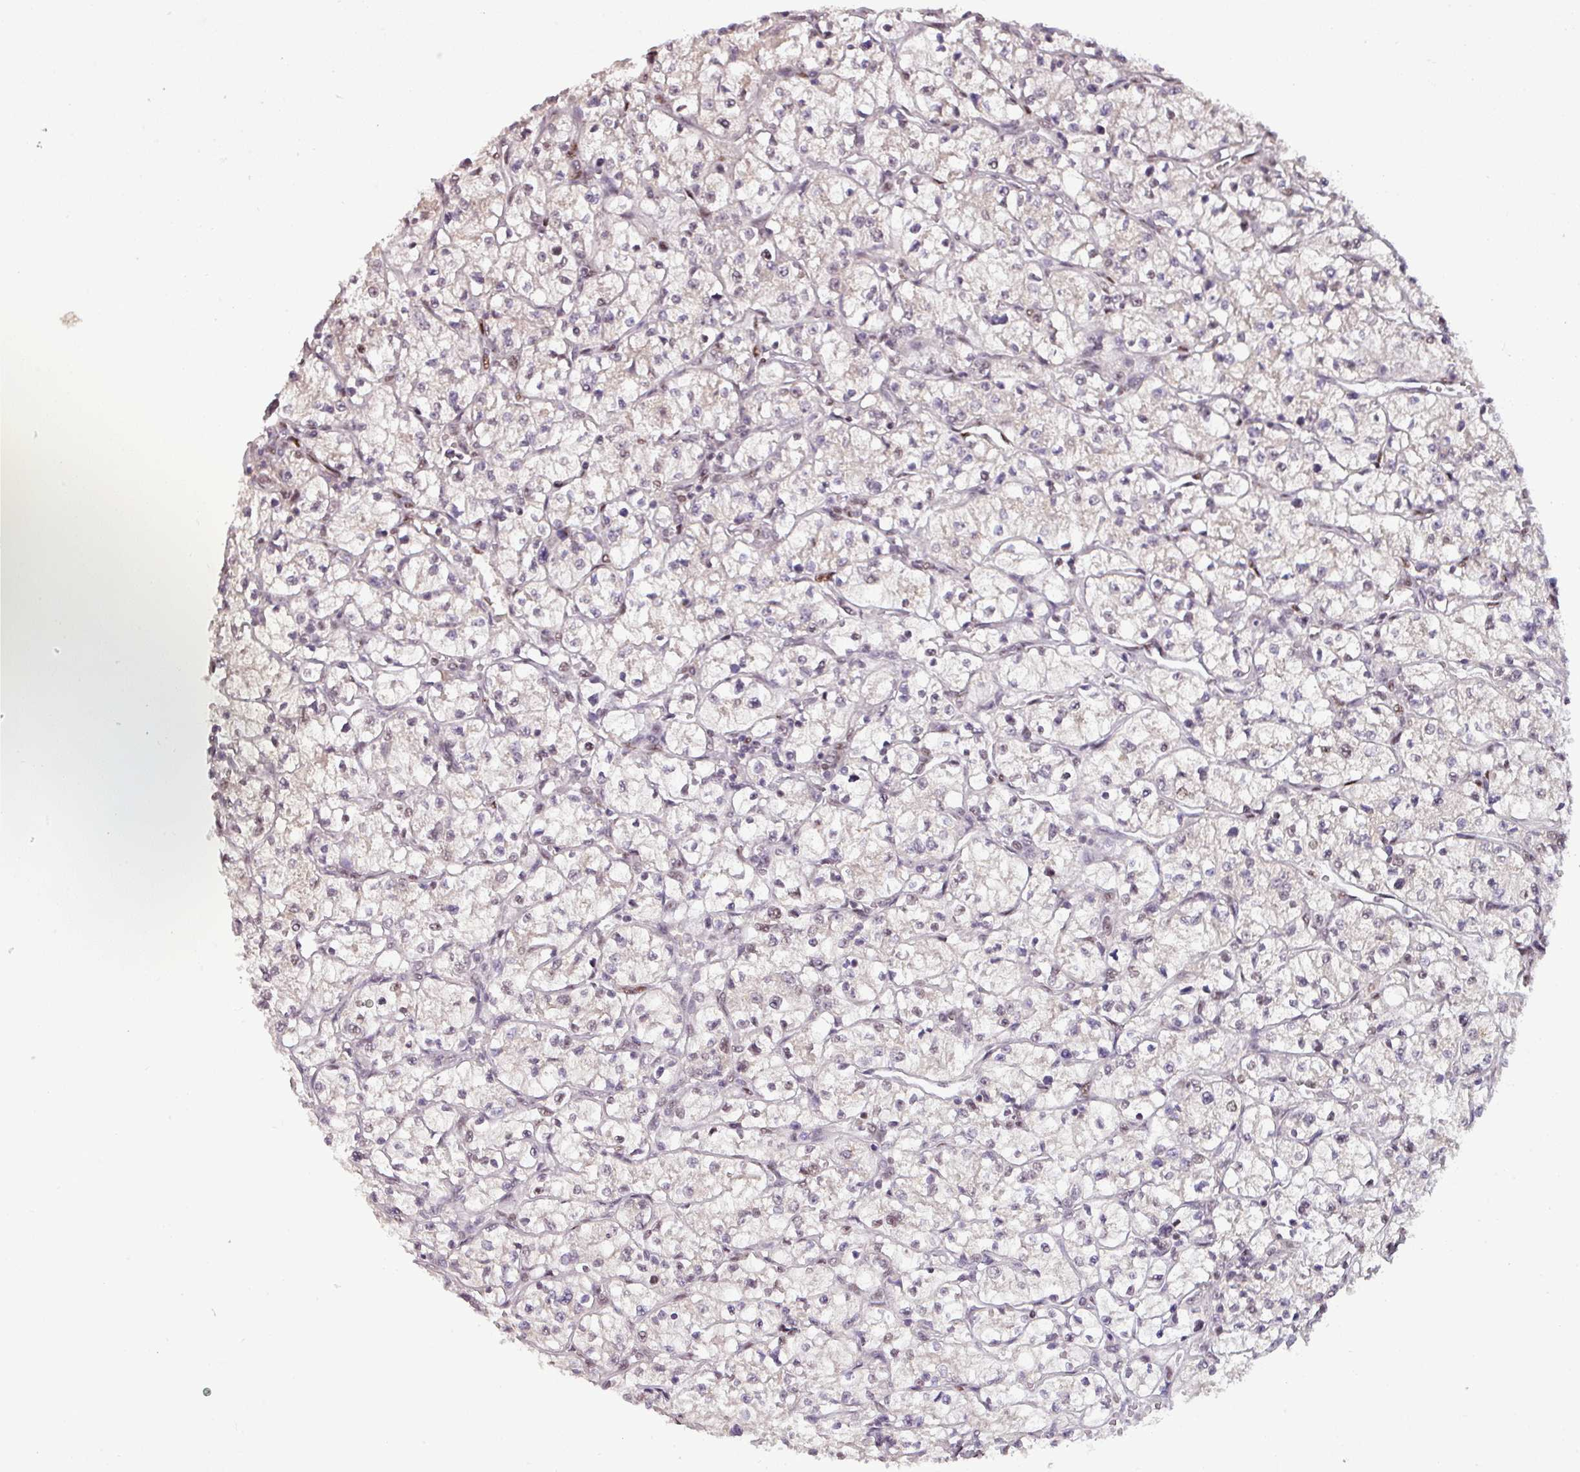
{"staining": {"intensity": "moderate", "quantity": "<25%", "location": "nuclear"}, "tissue": "renal cancer", "cell_type": "Tumor cells", "image_type": "cancer", "snomed": [{"axis": "morphology", "description": "Adenocarcinoma, NOS"}, {"axis": "topography", "description": "Kidney"}], "caption": "A high-resolution photomicrograph shows immunohistochemistry staining of adenocarcinoma (renal), which shows moderate nuclear expression in approximately <25% of tumor cells.", "gene": "IRF2BPL", "patient": {"sex": "female", "age": 64}}